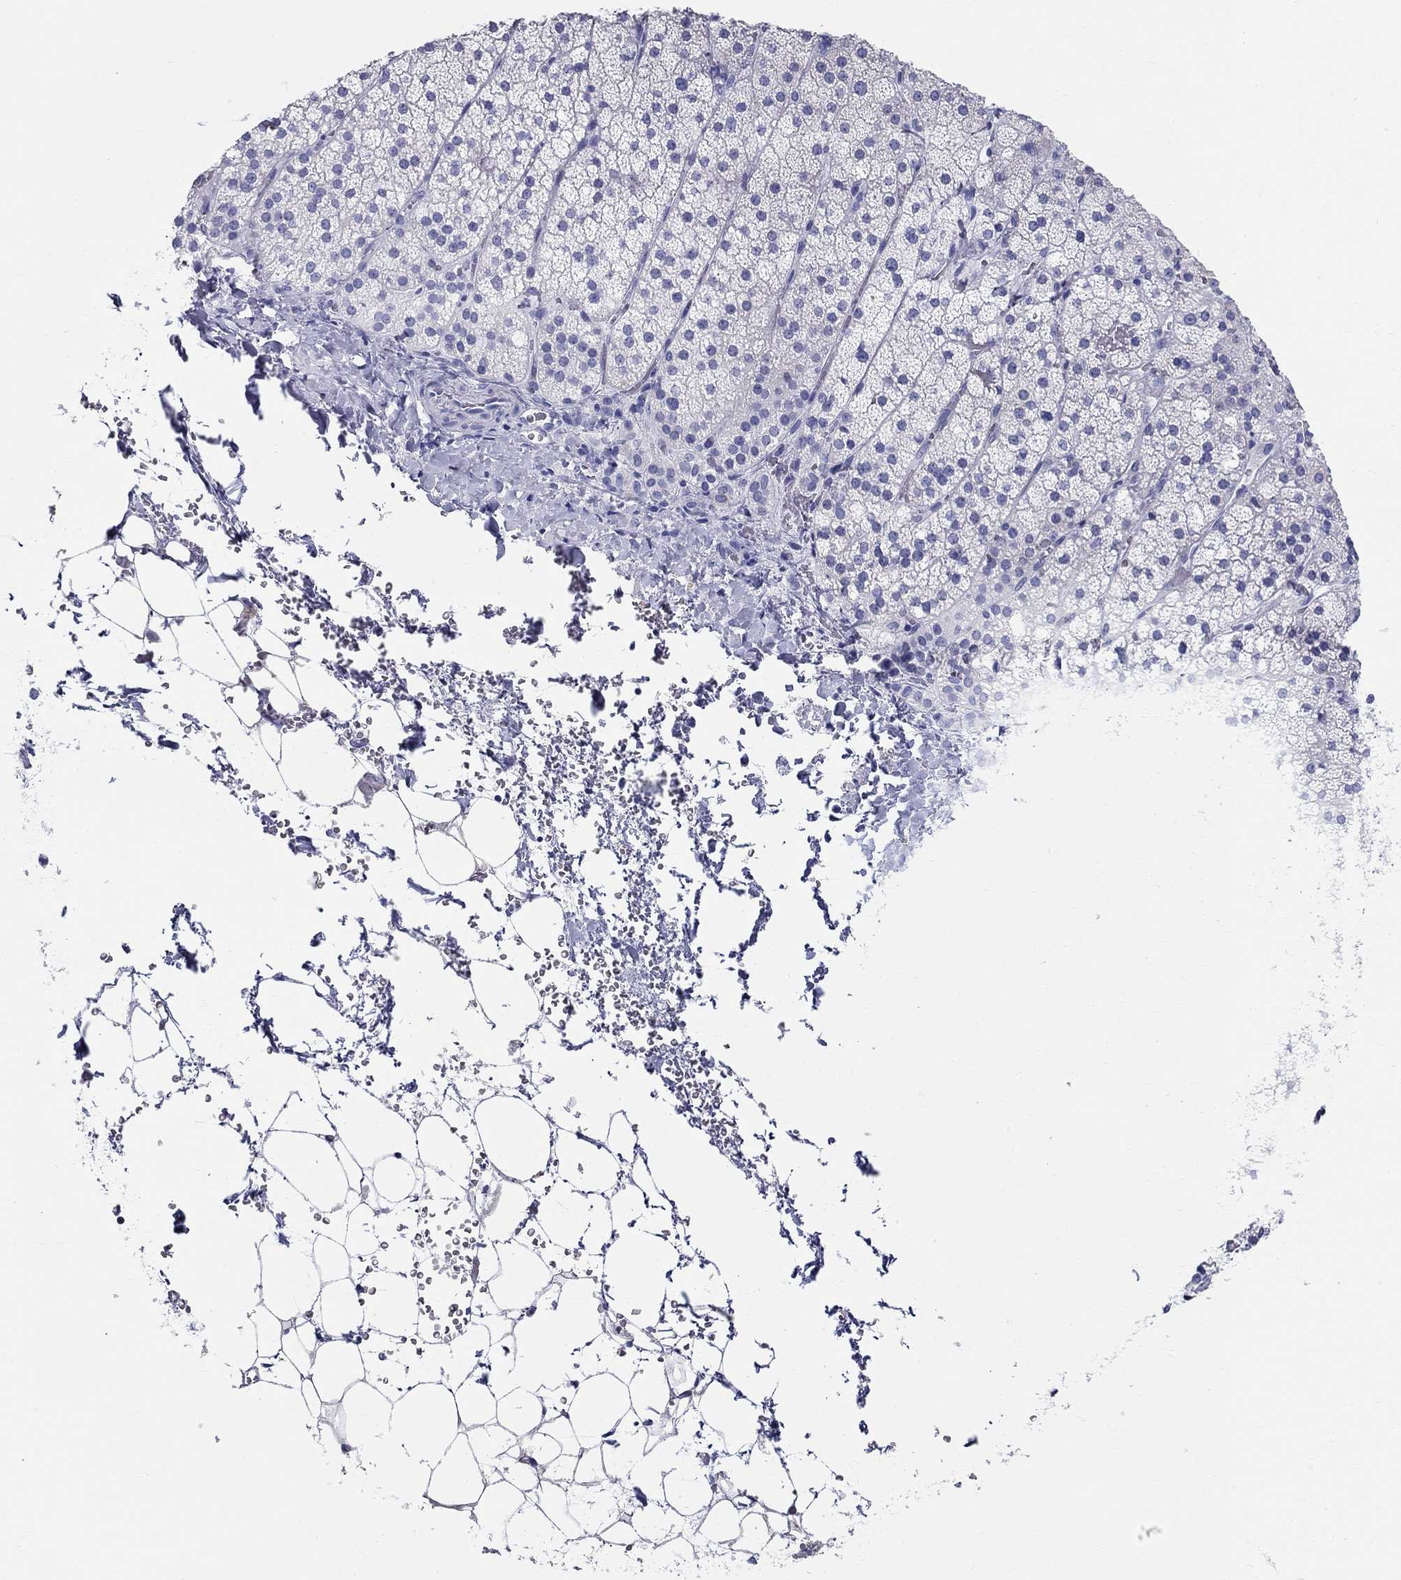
{"staining": {"intensity": "weak", "quantity": "<25%", "location": "cytoplasmic/membranous"}, "tissue": "adrenal gland", "cell_type": "Glandular cells", "image_type": "normal", "snomed": [{"axis": "morphology", "description": "Normal tissue, NOS"}, {"axis": "topography", "description": "Adrenal gland"}], "caption": "IHC micrograph of normal adrenal gland stained for a protein (brown), which exhibits no positivity in glandular cells. The staining is performed using DAB (3,3'-diaminobenzidine) brown chromogen with nuclei counter-stained in using hematoxylin.", "gene": "LAMP5", "patient": {"sex": "male", "age": 53}}